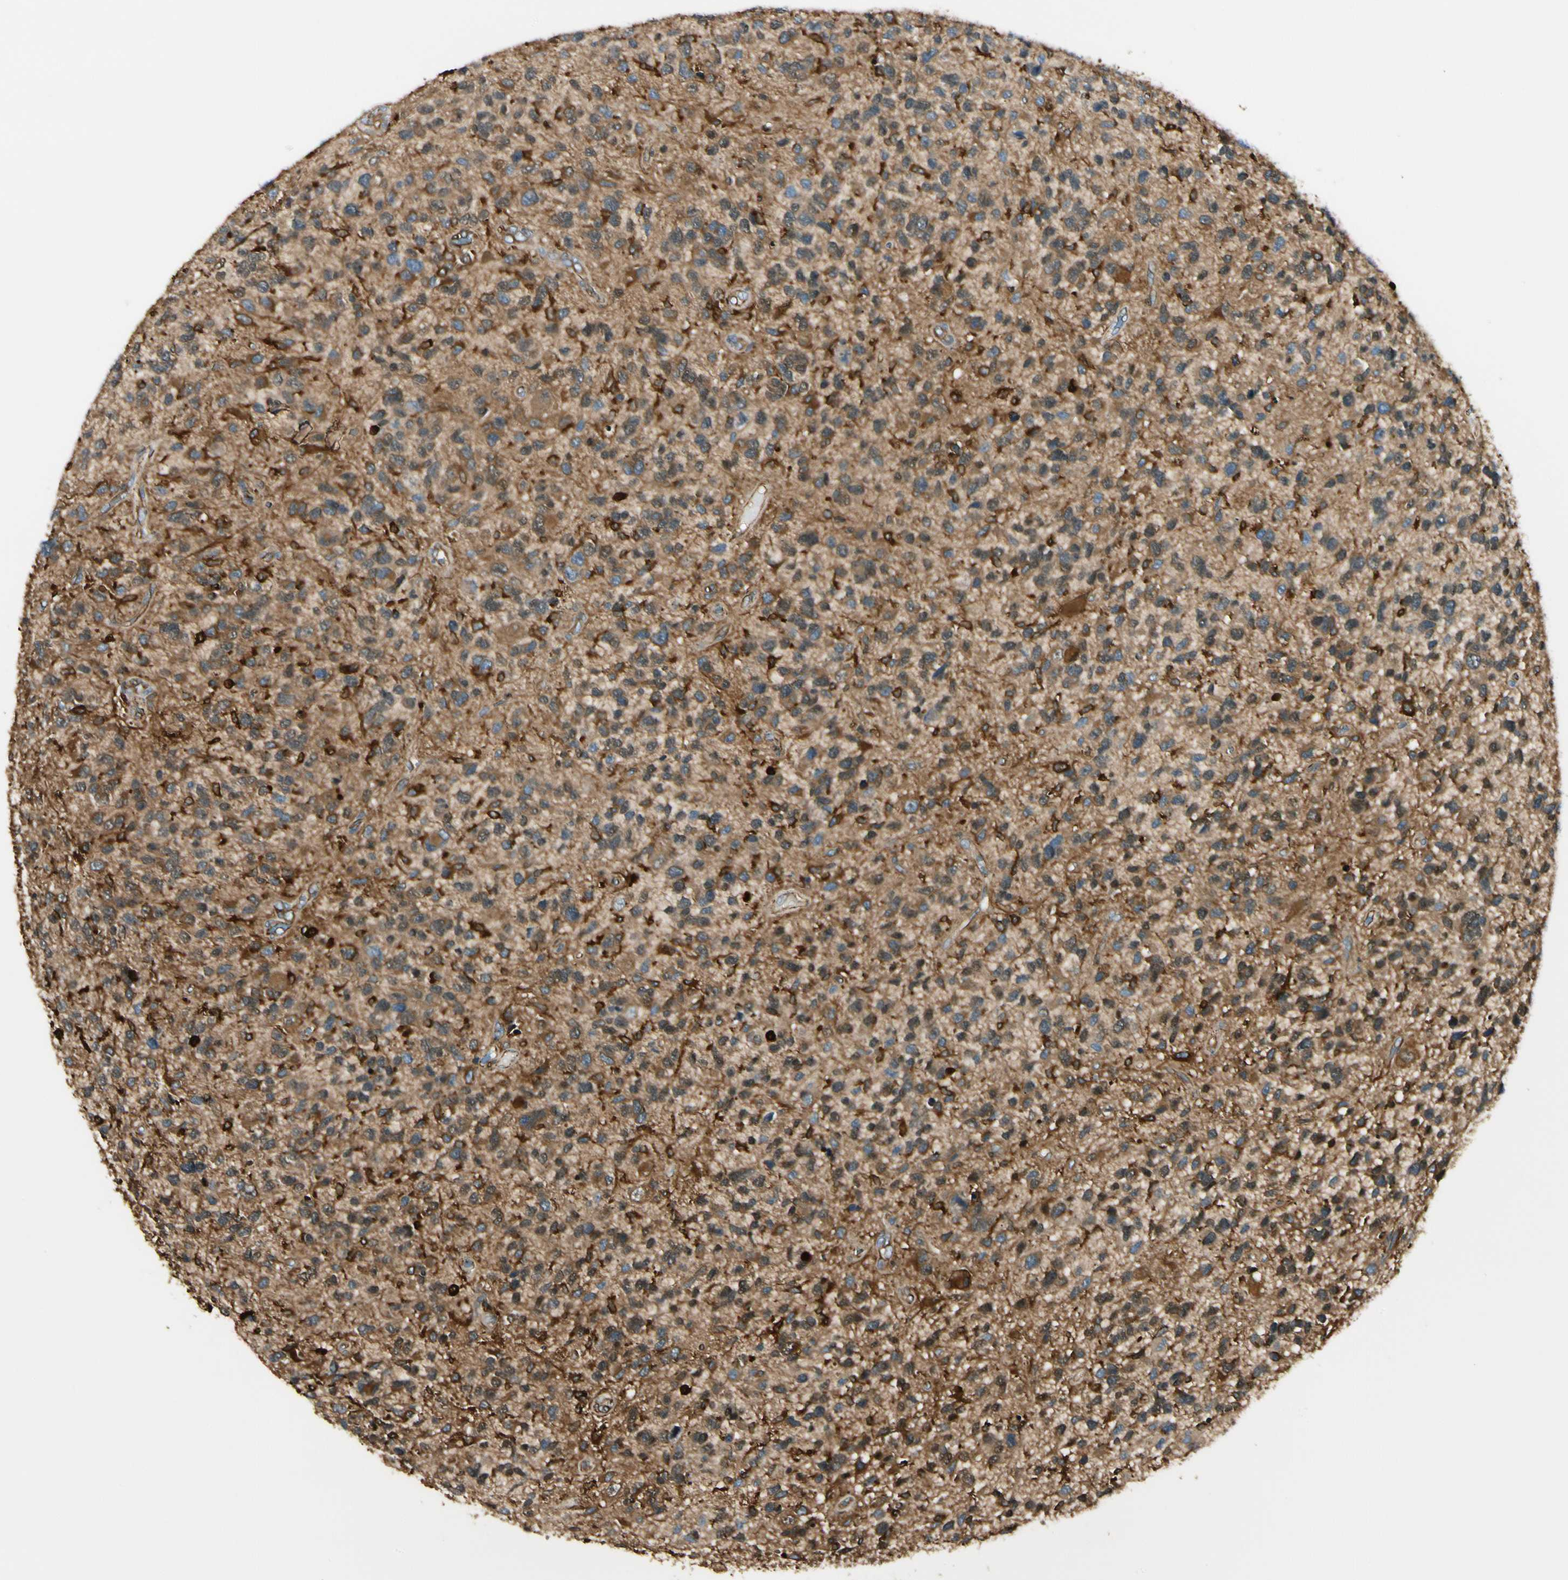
{"staining": {"intensity": "strong", "quantity": "<25%", "location": "cytoplasmic/membranous,nuclear"}, "tissue": "glioma", "cell_type": "Tumor cells", "image_type": "cancer", "snomed": [{"axis": "morphology", "description": "Glioma, malignant, High grade"}, {"axis": "topography", "description": "Brain"}], "caption": "Immunohistochemical staining of human high-grade glioma (malignant) demonstrates strong cytoplasmic/membranous and nuclear protein expression in about <25% of tumor cells.", "gene": "FTH1", "patient": {"sex": "female", "age": 58}}